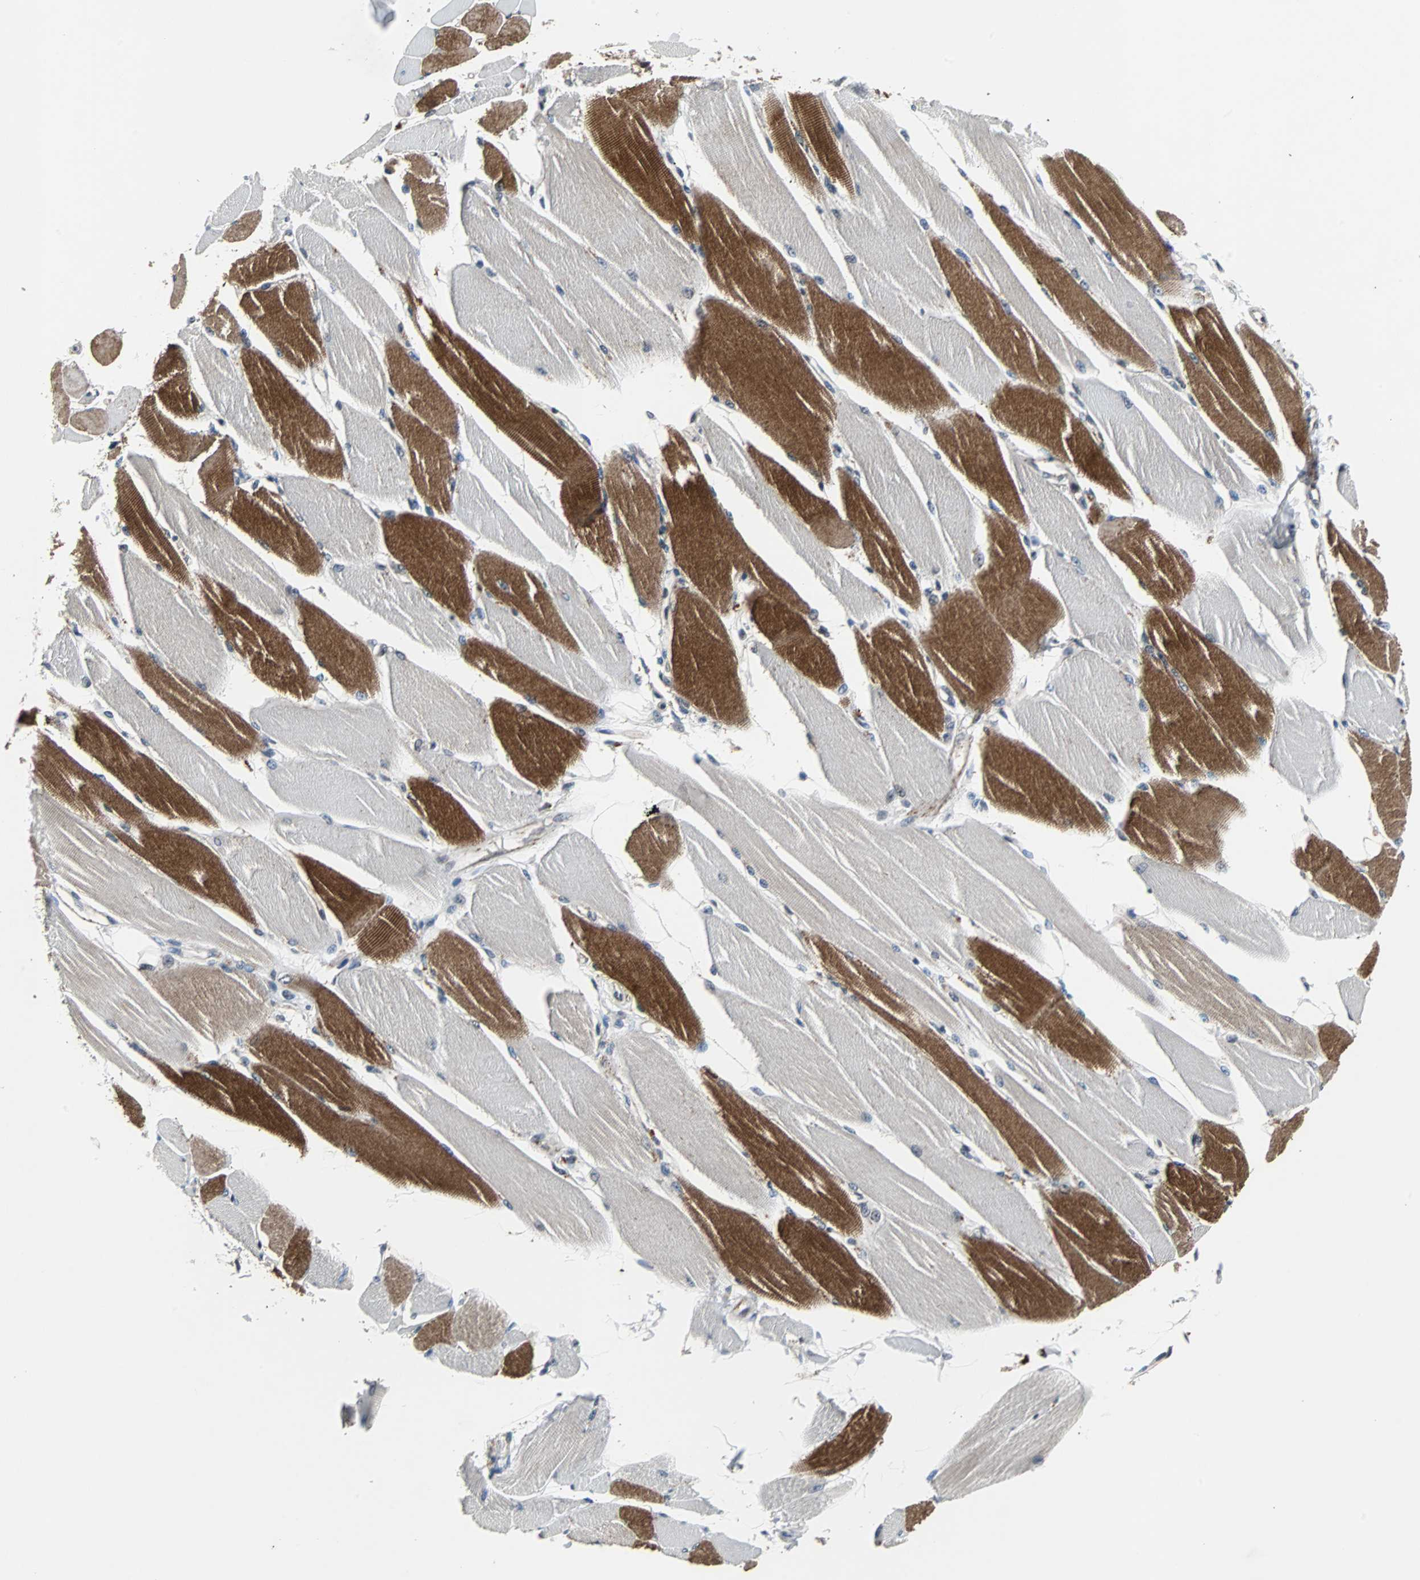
{"staining": {"intensity": "strong", "quantity": "25%-75%", "location": "cytoplasmic/membranous"}, "tissue": "skeletal muscle", "cell_type": "Myocytes", "image_type": "normal", "snomed": [{"axis": "morphology", "description": "Normal tissue, NOS"}, {"axis": "topography", "description": "Skeletal muscle"}, {"axis": "topography", "description": "Peripheral nerve tissue"}], "caption": "Strong cytoplasmic/membranous protein staining is appreciated in approximately 25%-75% of myocytes in skeletal muscle. (DAB (3,3'-diaminobenzidine) IHC, brown staining for protein, blue staining for nuclei).", "gene": "LSR", "patient": {"sex": "female", "age": 84}}